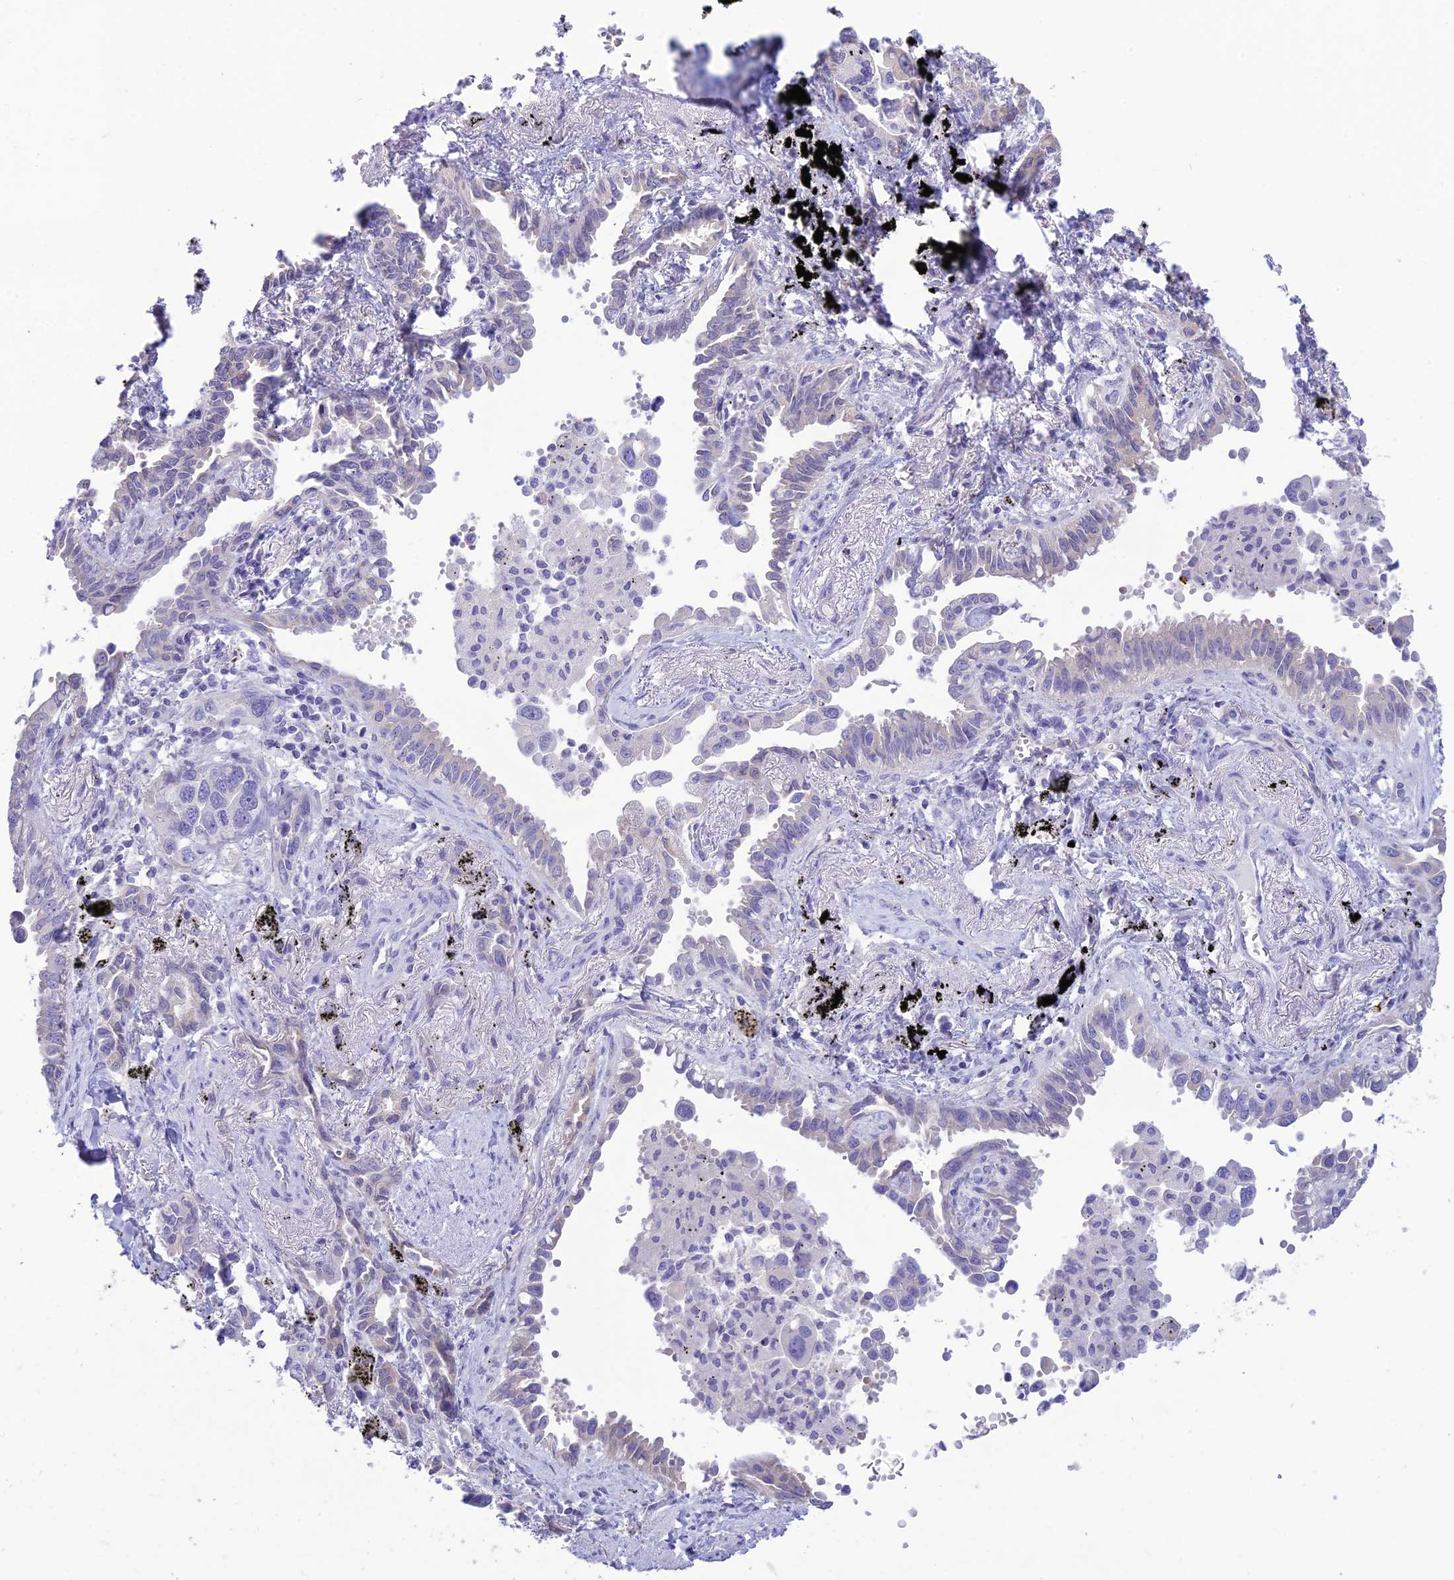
{"staining": {"intensity": "negative", "quantity": "none", "location": "none"}, "tissue": "lung cancer", "cell_type": "Tumor cells", "image_type": "cancer", "snomed": [{"axis": "morphology", "description": "Adenocarcinoma, NOS"}, {"axis": "topography", "description": "Lung"}], "caption": "Immunohistochemistry micrograph of lung cancer (adenocarcinoma) stained for a protein (brown), which displays no expression in tumor cells.", "gene": "DHDH", "patient": {"sex": "male", "age": 67}}